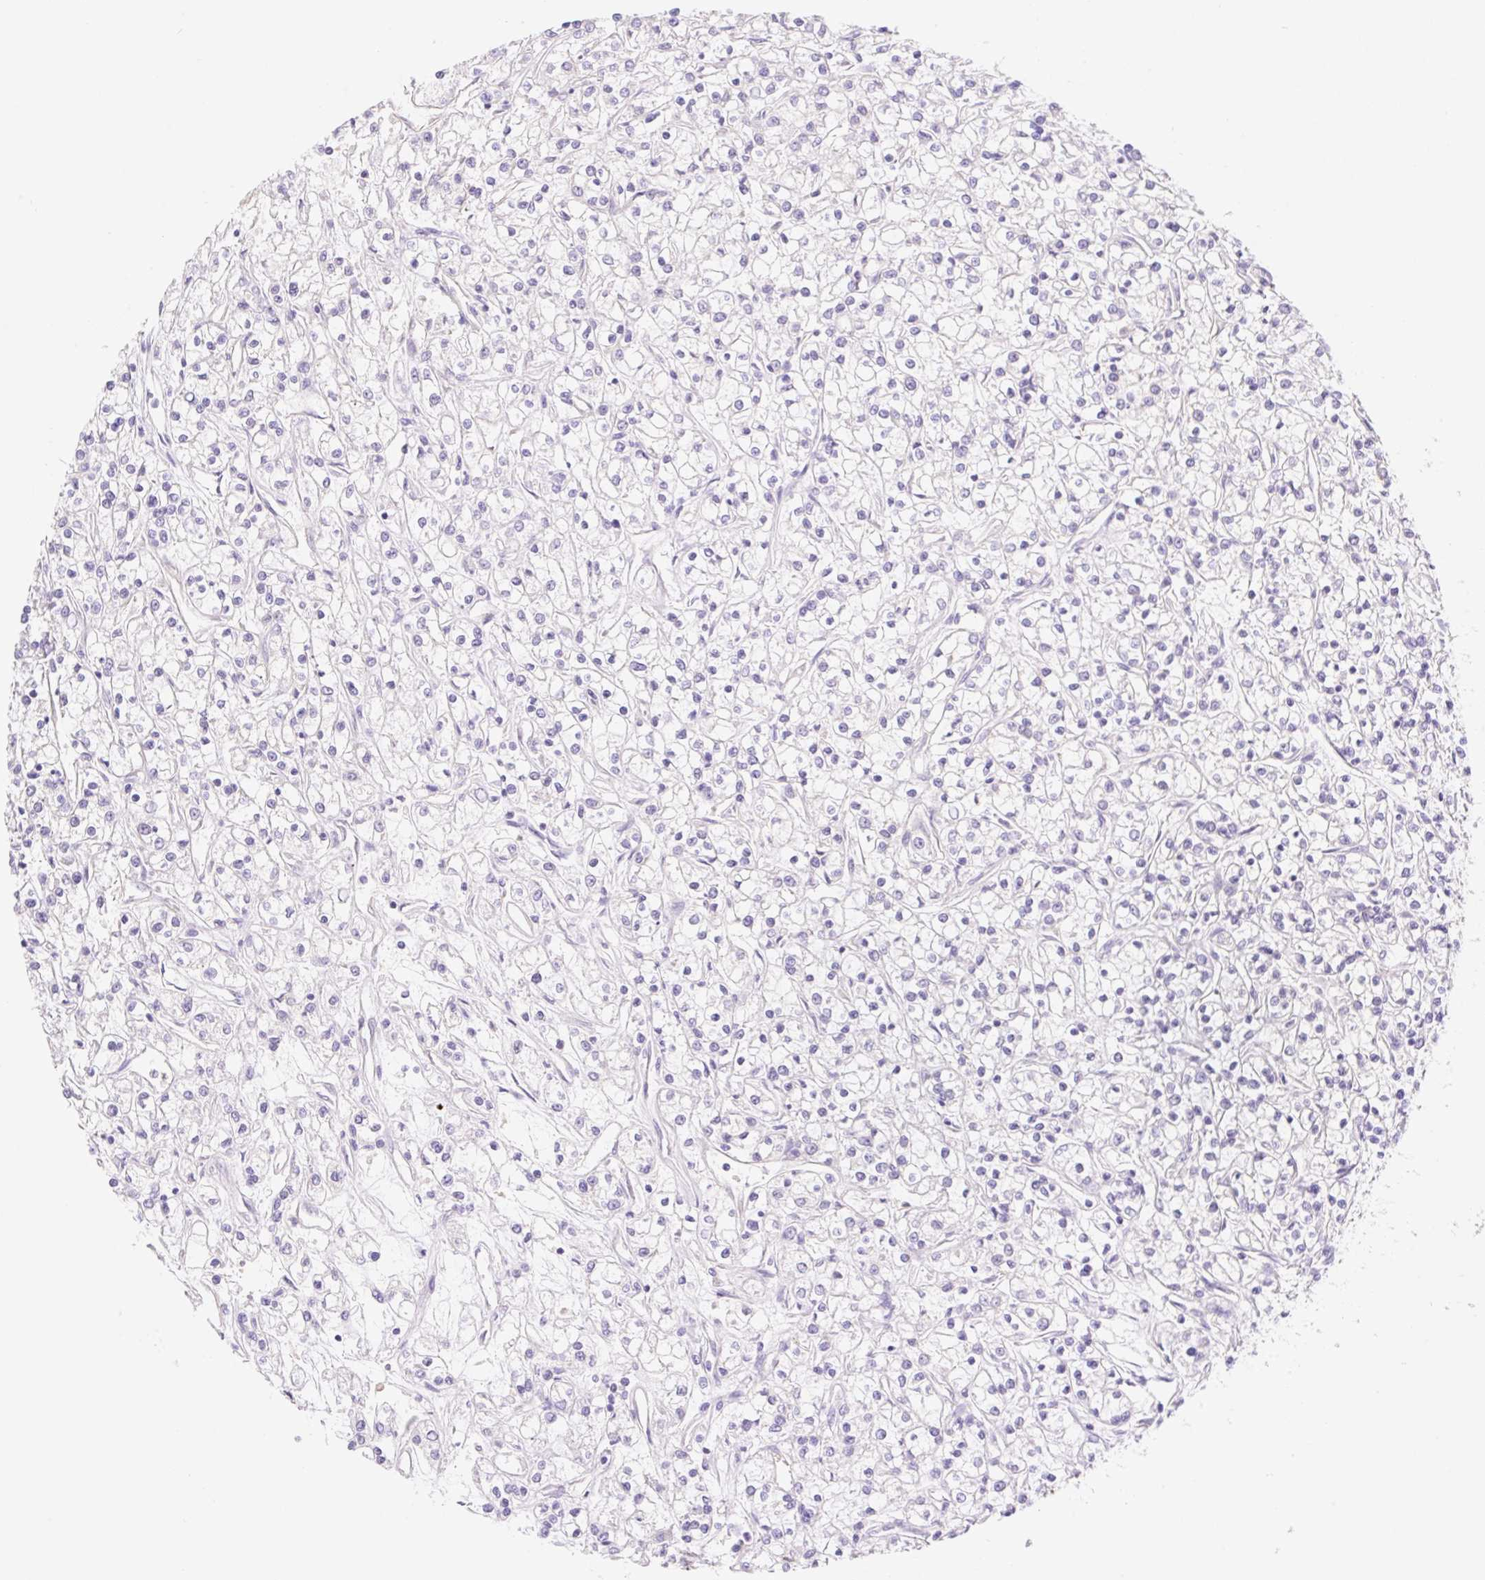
{"staining": {"intensity": "negative", "quantity": "none", "location": "none"}, "tissue": "renal cancer", "cell_type": "Tumor cells", "image_type": "cancer", "snomed": [{"axis": "morphology", "description": "Adenocarcinoma, NOS"}, {"axis": "topography", "description": "Kidney"}], "caption": "Immunohistochemistry photomicrograph of renal adenocarcinoma stained for a protein (brown), which demonstrates no expression in tumor cells.", "gene": "DENND5A", "patient": {"sex": "female", "age": 59}}